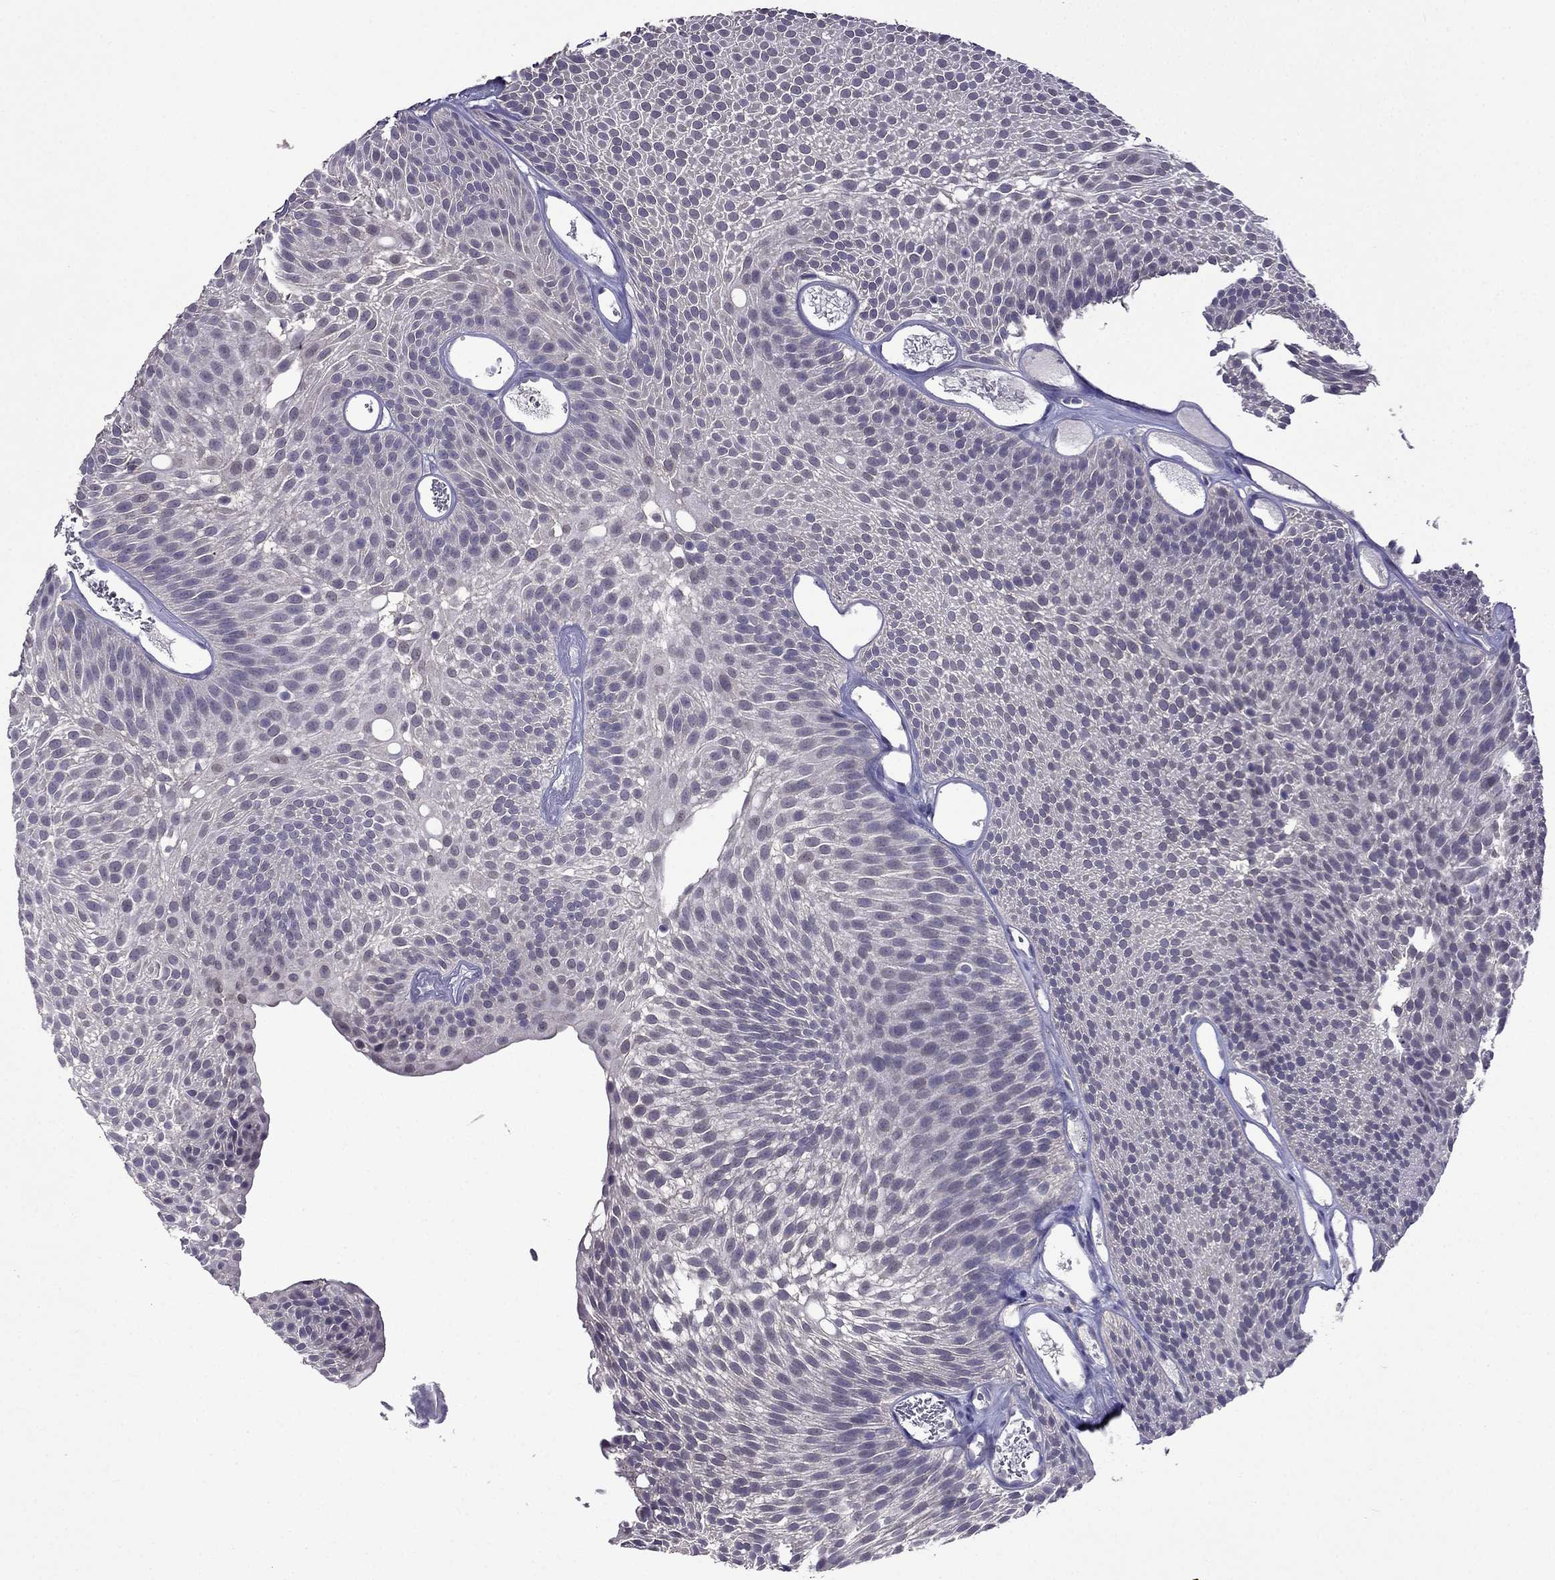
{"staining": {"intensity": "negative", "quantity": "none", "location": "none"}, "tissue": "urothelial cancer", "cell_type": "Tumor cells", "image_type": "cancer", "snomed": [{"axis": "morphology", "description": "Urothelial carcinoma, Low grade"}, {"axis": "topography", "description": "Urinary bladder"}], "caption": "Tumor cells are negative for protein expression in human low-grade urothelial carcinoma.", "gene": "AQP9", "patient": {"sex": "male", "age": 52}}